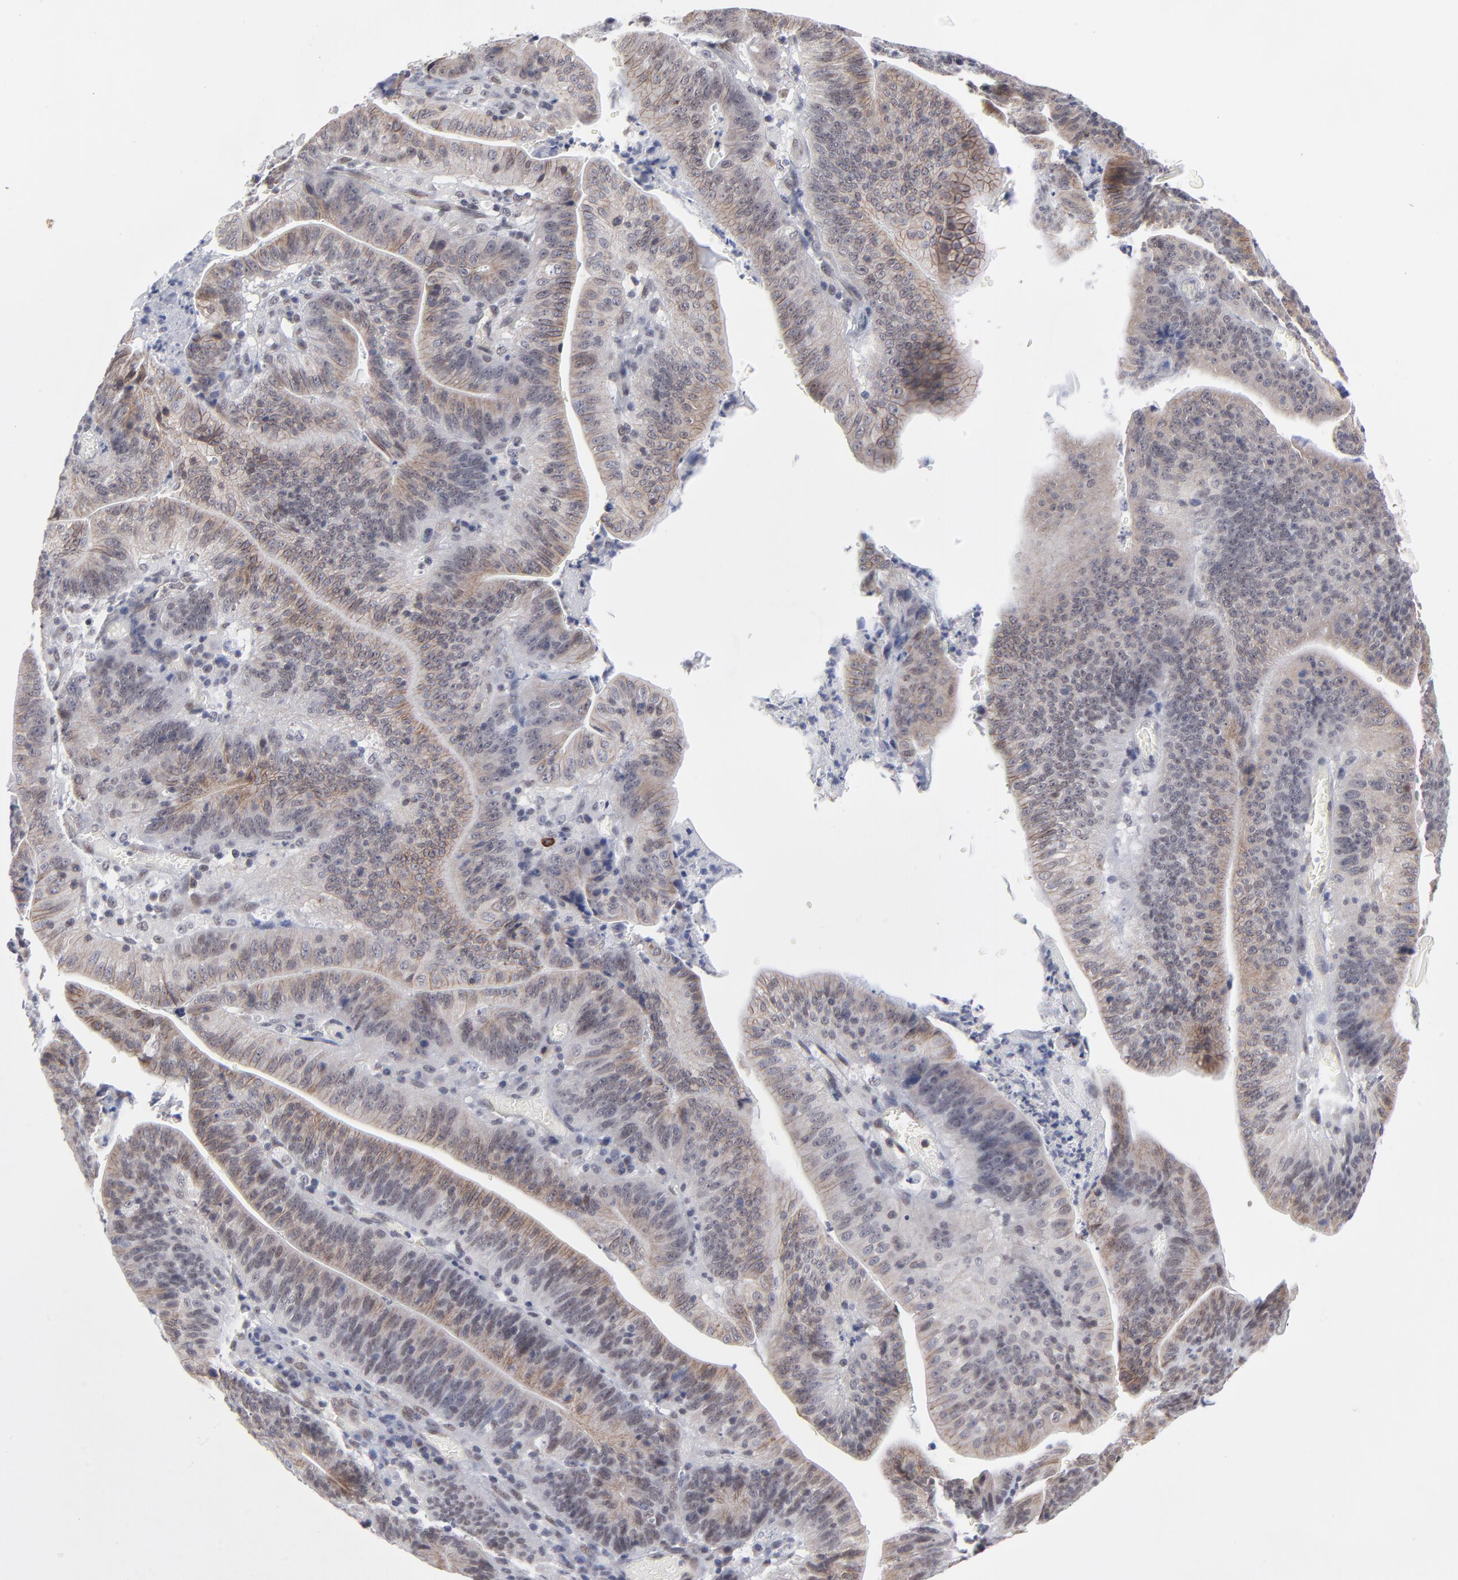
{"staining": {"intensity": "weak", "quantity": "25%-75%", "location": "nuclear"}, "tissue": "stomach cancer", "cell_type": "Tumor cells", "image_type": "cancer", "snomed": [{"axis": "morphology", "description": "Adenocarcinoma, NOS"}, {"axis": "topography", "description": "Stomach, lower"}], "caption": "Immunohistochemistry (IHC) image of neoplastic tissue: human adenocarcinoma (stomach) stained using immunohistochemistry demonstrates low levels of weak protein expression localized specifically in the nuclear of tumor cells, appearing as a nuclear brown color.", "gene": "NBN", "patient": {"sex": "female", "age": 86}}